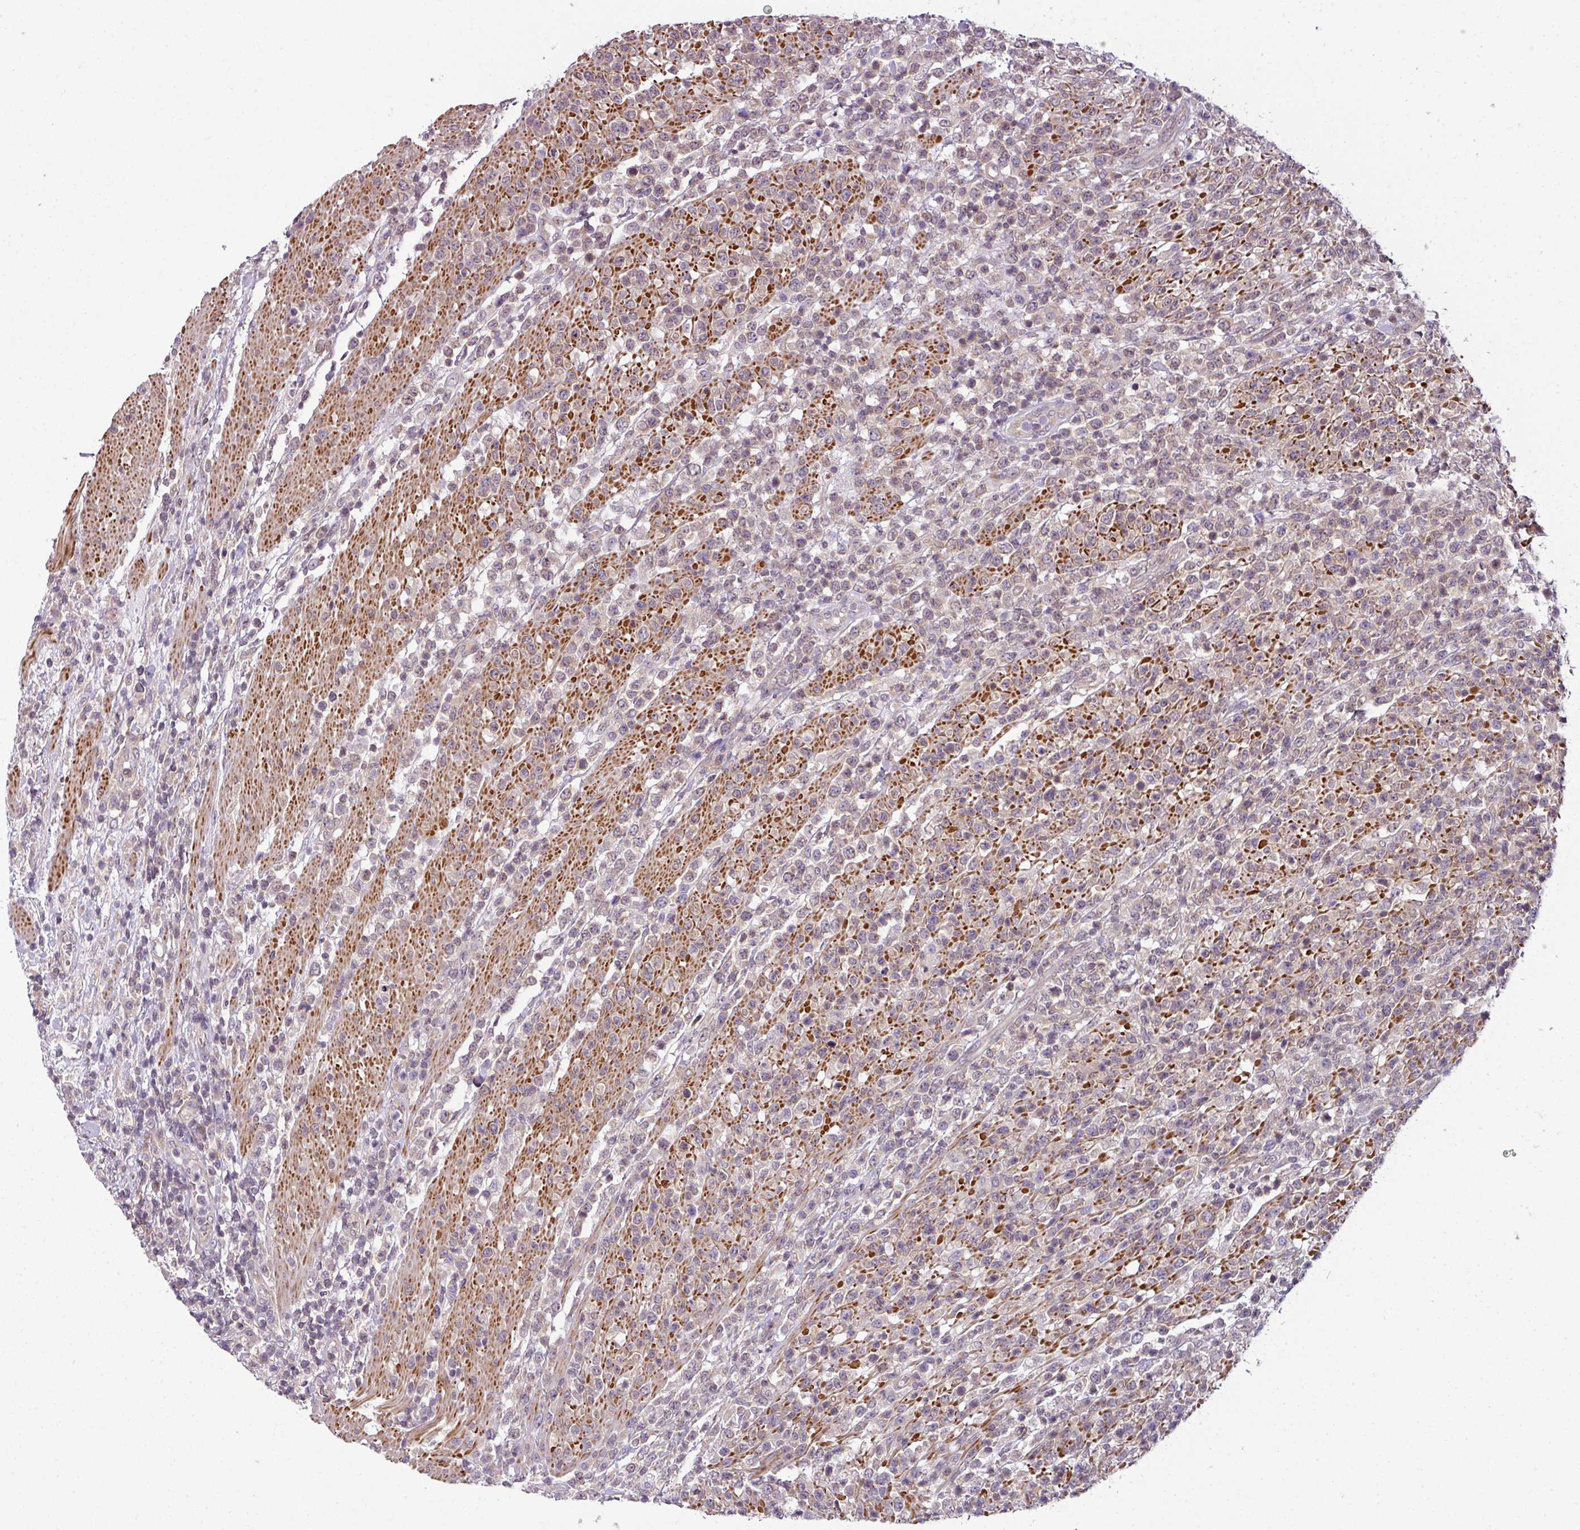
{"staining": {"intensity": "moderate", "quantity": "25%-75%", "location": "cytoplasmic/membranous"}, "tissue": "lymphoma", "cell_type": "Tumor cells", "image_type": "cancer", "snomed": [{"axis": "morphology", "description": "Malignant lymphoma, non-Hodgkin's type, High grade"}, {"axis": "topography", "description": "Colon"}], "caption": "Protein expression by immunohistochemistry (IHC) displays moderate cytoplasmic/membranous positivity in about 25%-75% of tumor cells in malignant lymphoma, non-Hodgkin's type (high-grade). The staining was performed using DAB (3,3'-diaminobenzidine) to visualize the protein expression in brown, while the nuclei were stained in blue with hematoxylin (Magnification: 20x).", "gene": "DERPC", "patient": {"sex": "female", "age": 53}}